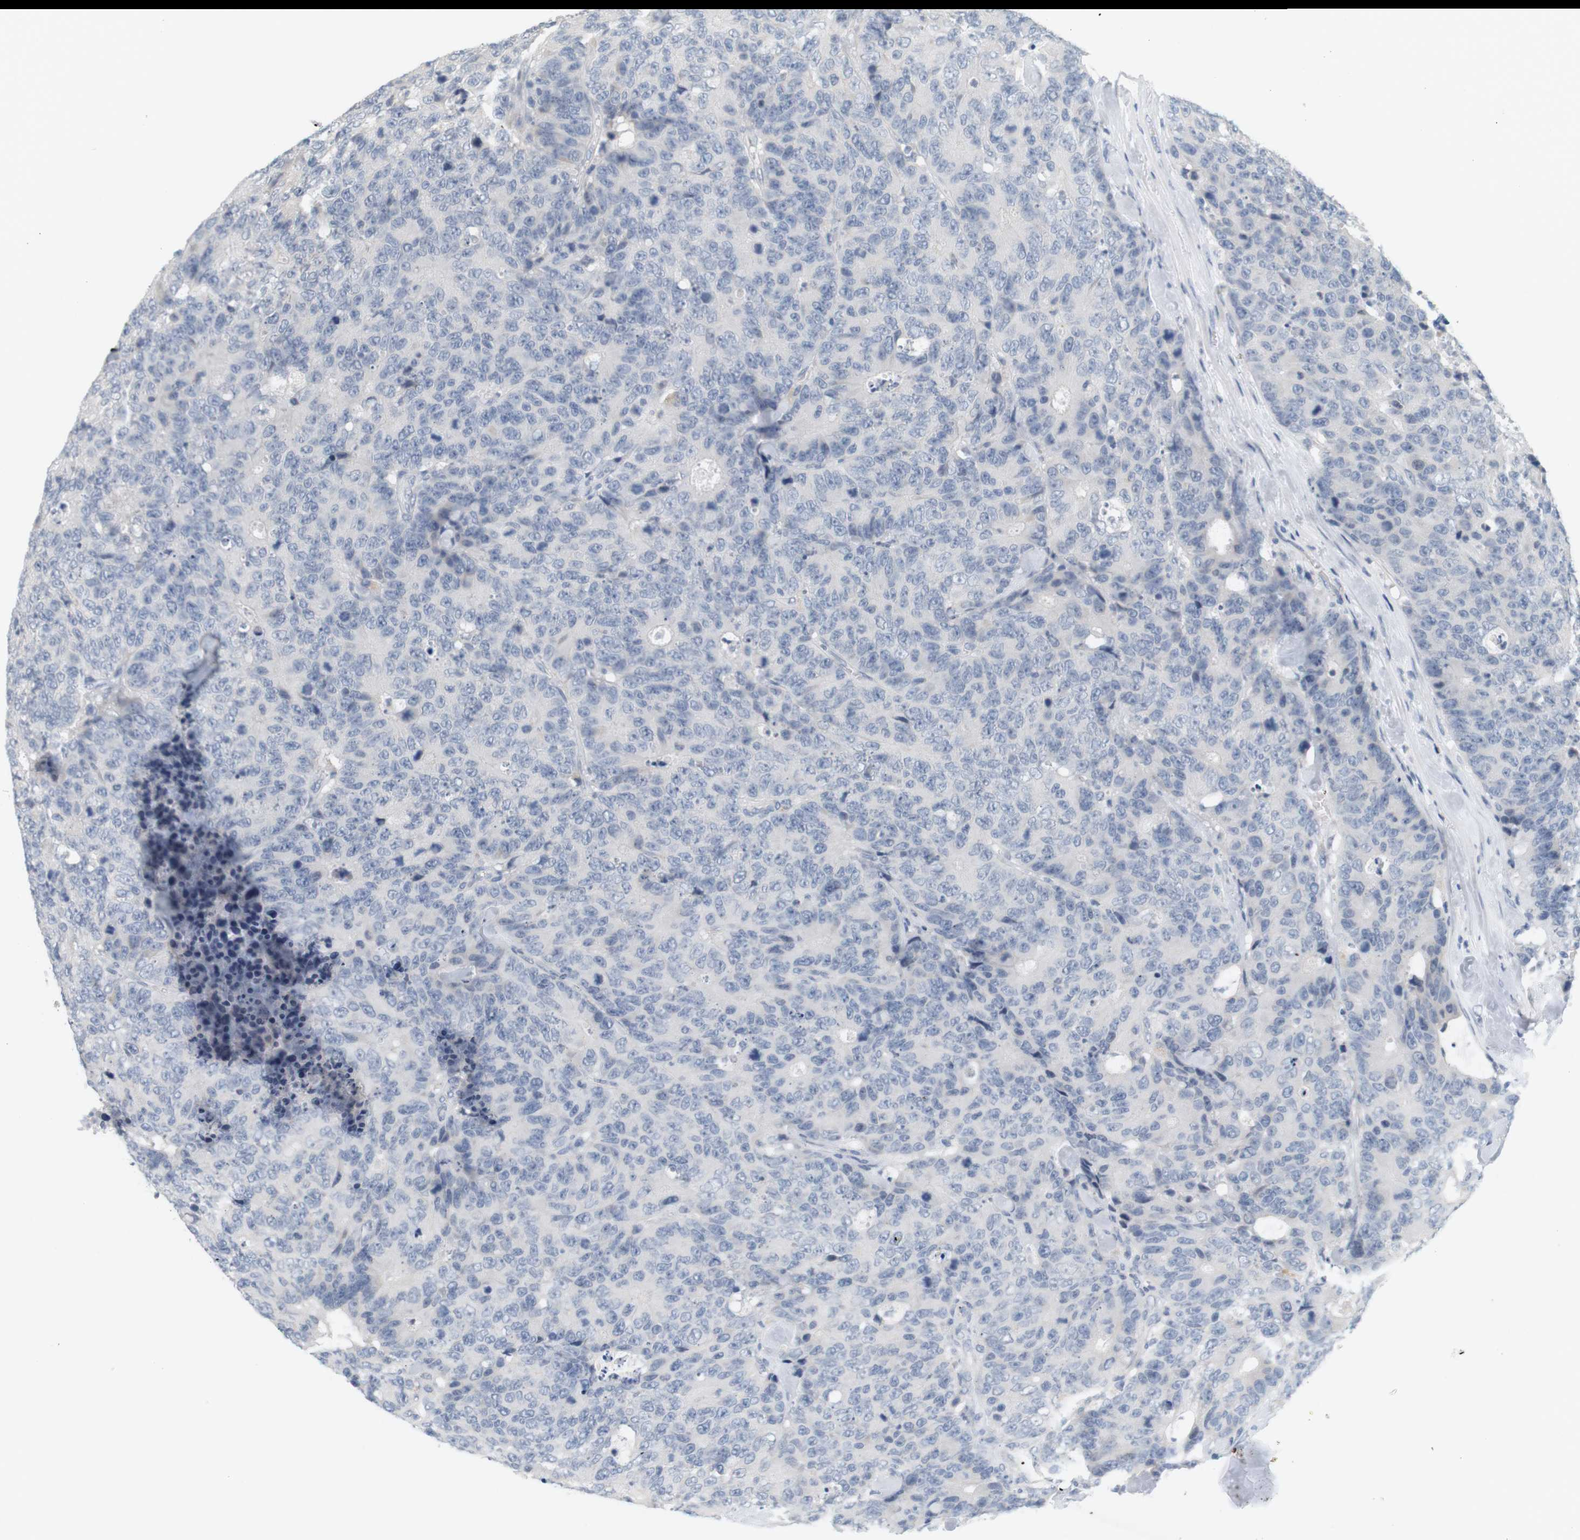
{"staining": {"intensity": "negative", "quantity": "none", "location": "none"}, "tissue": "colorectal cancer", "cell_type": "Tumor cells", "image_type": "cancer", "snomed": [{"axis": "morphology", "description": "Adenocarcinoma, NOS"}, {"axis": "topography", "description": "Colon"}], "caption": "Immunohistochemical staining of human colorectal adenocarcinoma shows no significant positivity in tumor cells.", "gene": "OPRM1", "patient": {"sex": "female", "age": 86}}